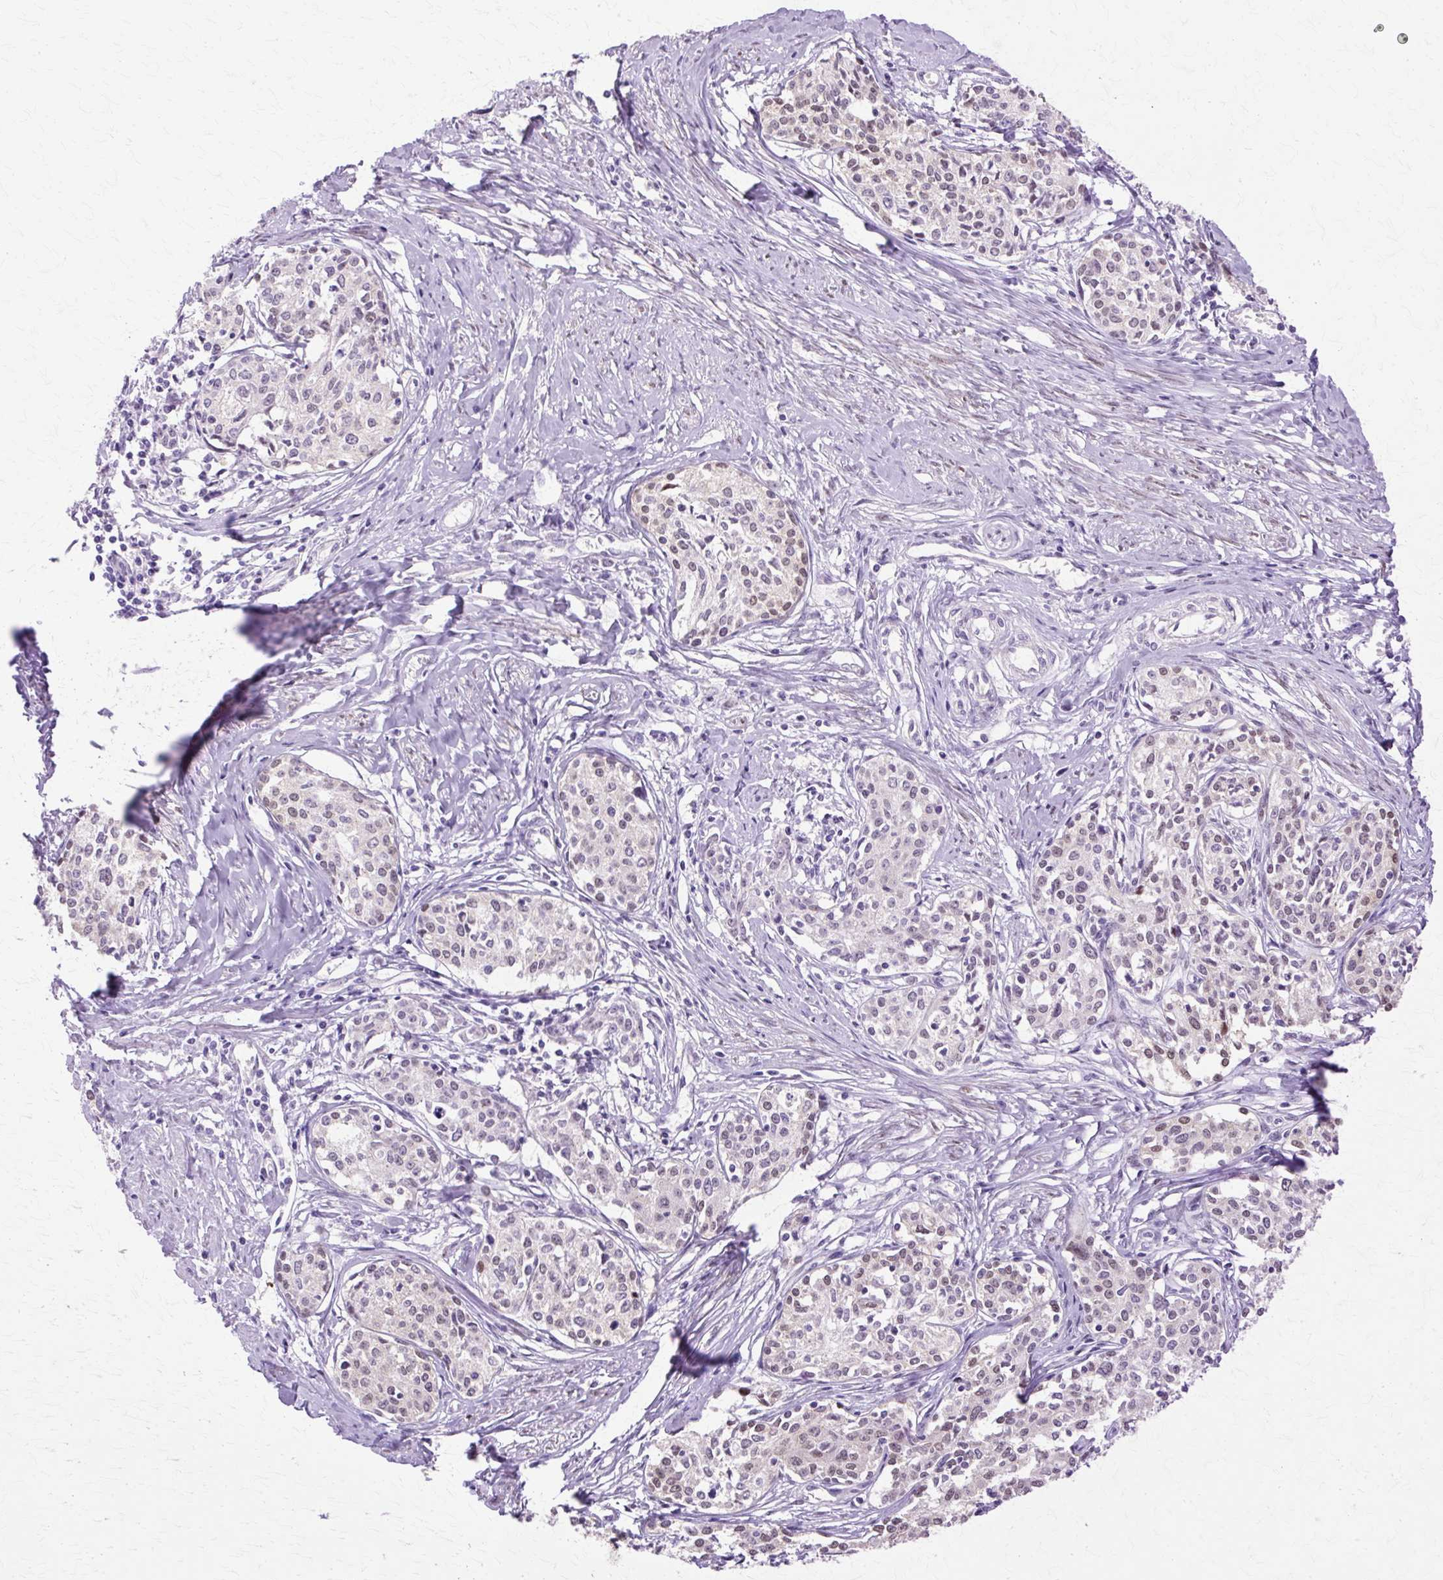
{"staining": {"intensity": "moderate", "quantity": "25%-75%", "location": "nuclear"}, "tissue": "cervical cancer", "cell_type": "Tumor cells", "image_type": "cancer", "snomed": [{"axis": "morphology", "description": "Squamous cell carcinoma, NOS"}, {"axis": "morphology", "description": "Adenocarcinoma, NOS"}, {"axis": "topography", "description": "Cervix"}], "caption": "The image shows staining of cervical cancer (squamous cell carcinoma), revealing moderate nuclear protein expression (brown color) within tumor cells.", "gene": "HSPA8", "patient": {"sex": "female", "age": 52}}